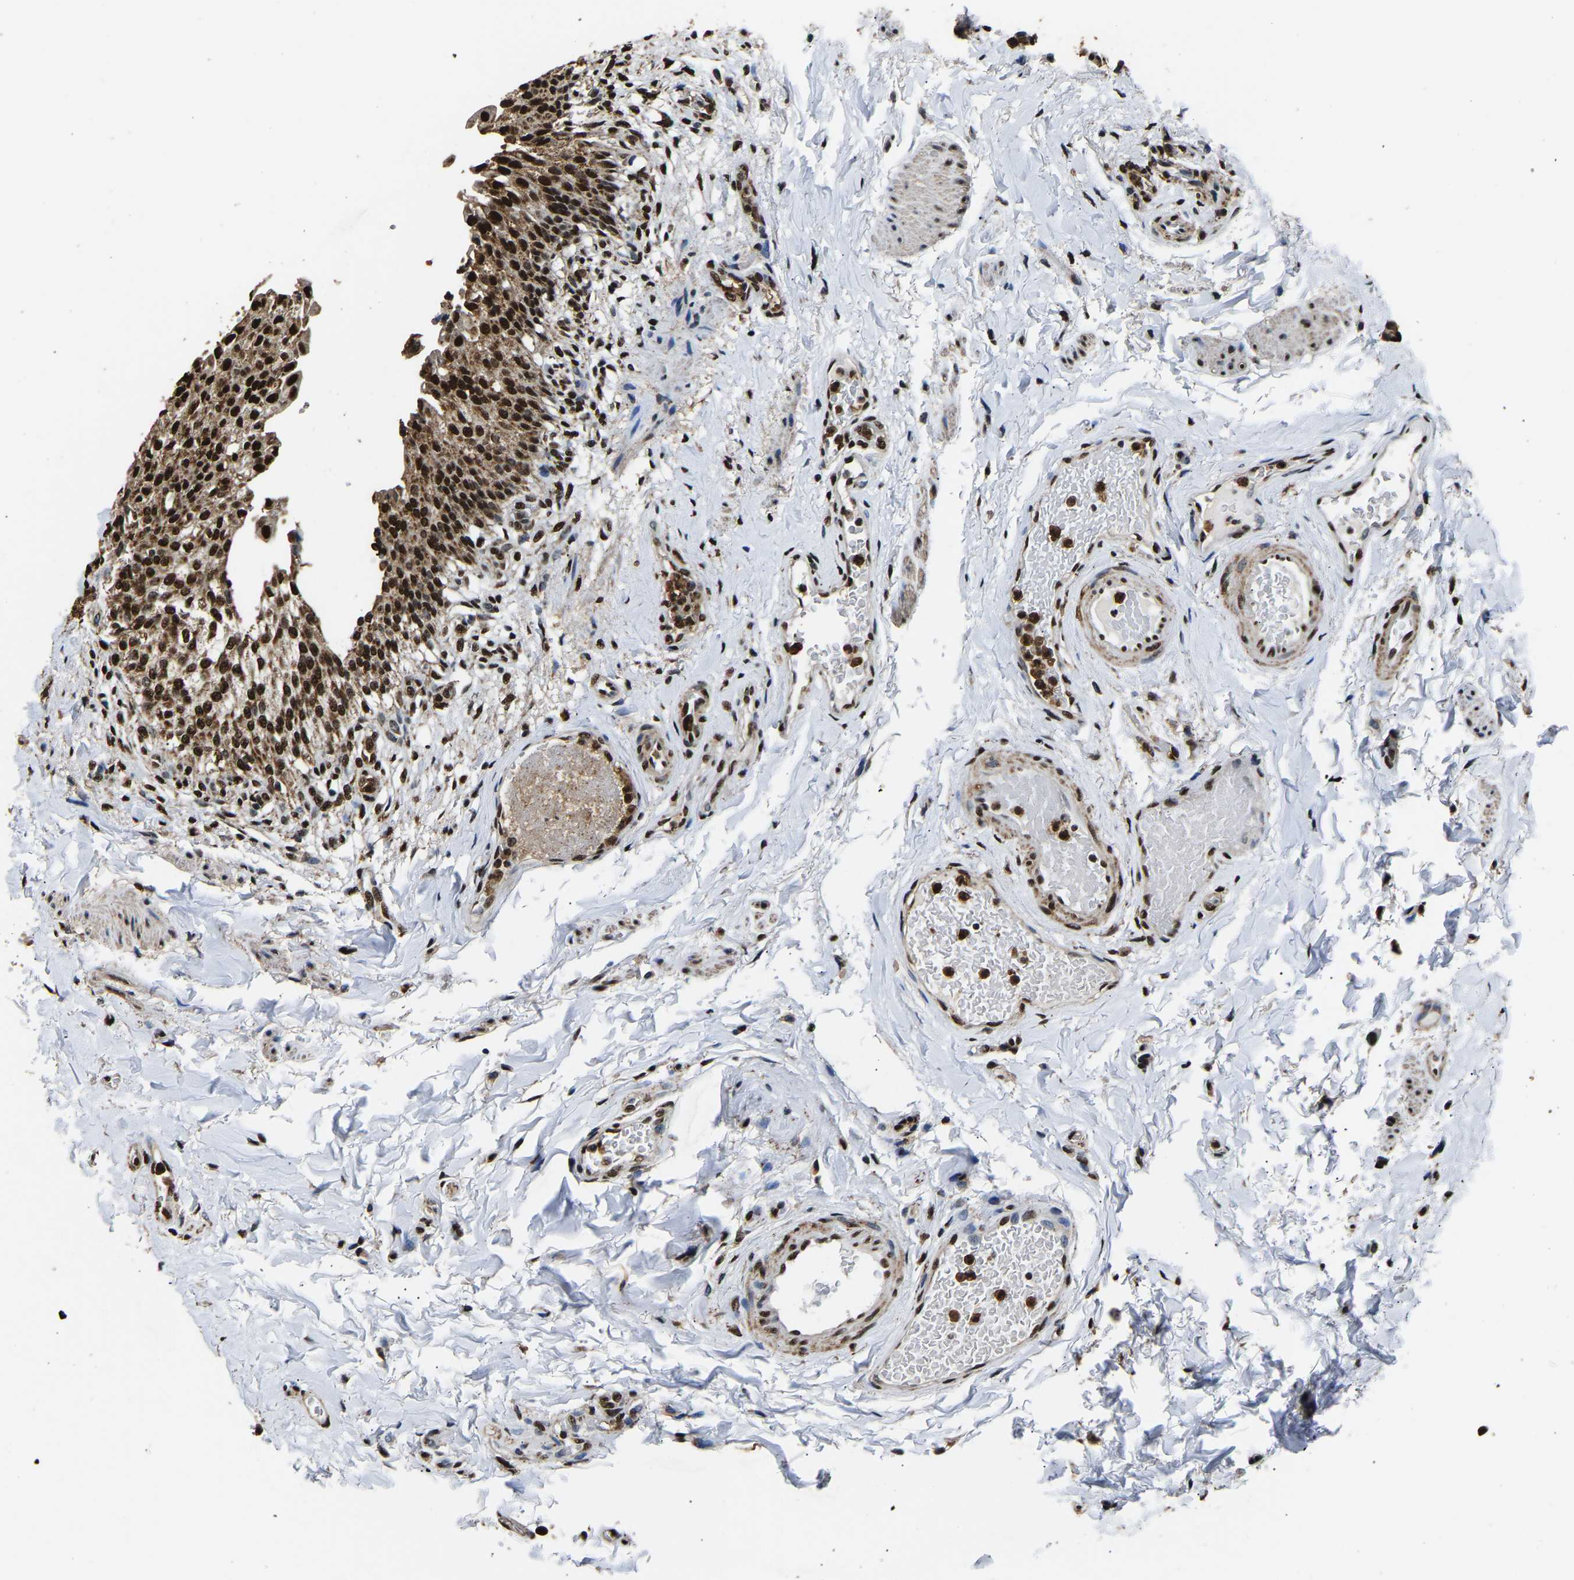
{"staining": {"intensity": "strong", "quantity": ">75%", "location": "cytoplasmic/membranous,nuclear"}, "tissue": "urinary bladder", "cell_type": "Urothelial cells", "image_type": "normal", "snomed": [{"axis": "morphology", "description": "Normal tissue, NOS"}, {"axis": "topography", "description": "Urinary bladder"}], "caption": "Urothelial cells reveal high levels of strong cytoplasmic/membranous,nuclear positivity in approximately >75% of cells in normal human urinary bladder.", "gene": "SAFB", "patient": {"sex": "female", "age": 60}}